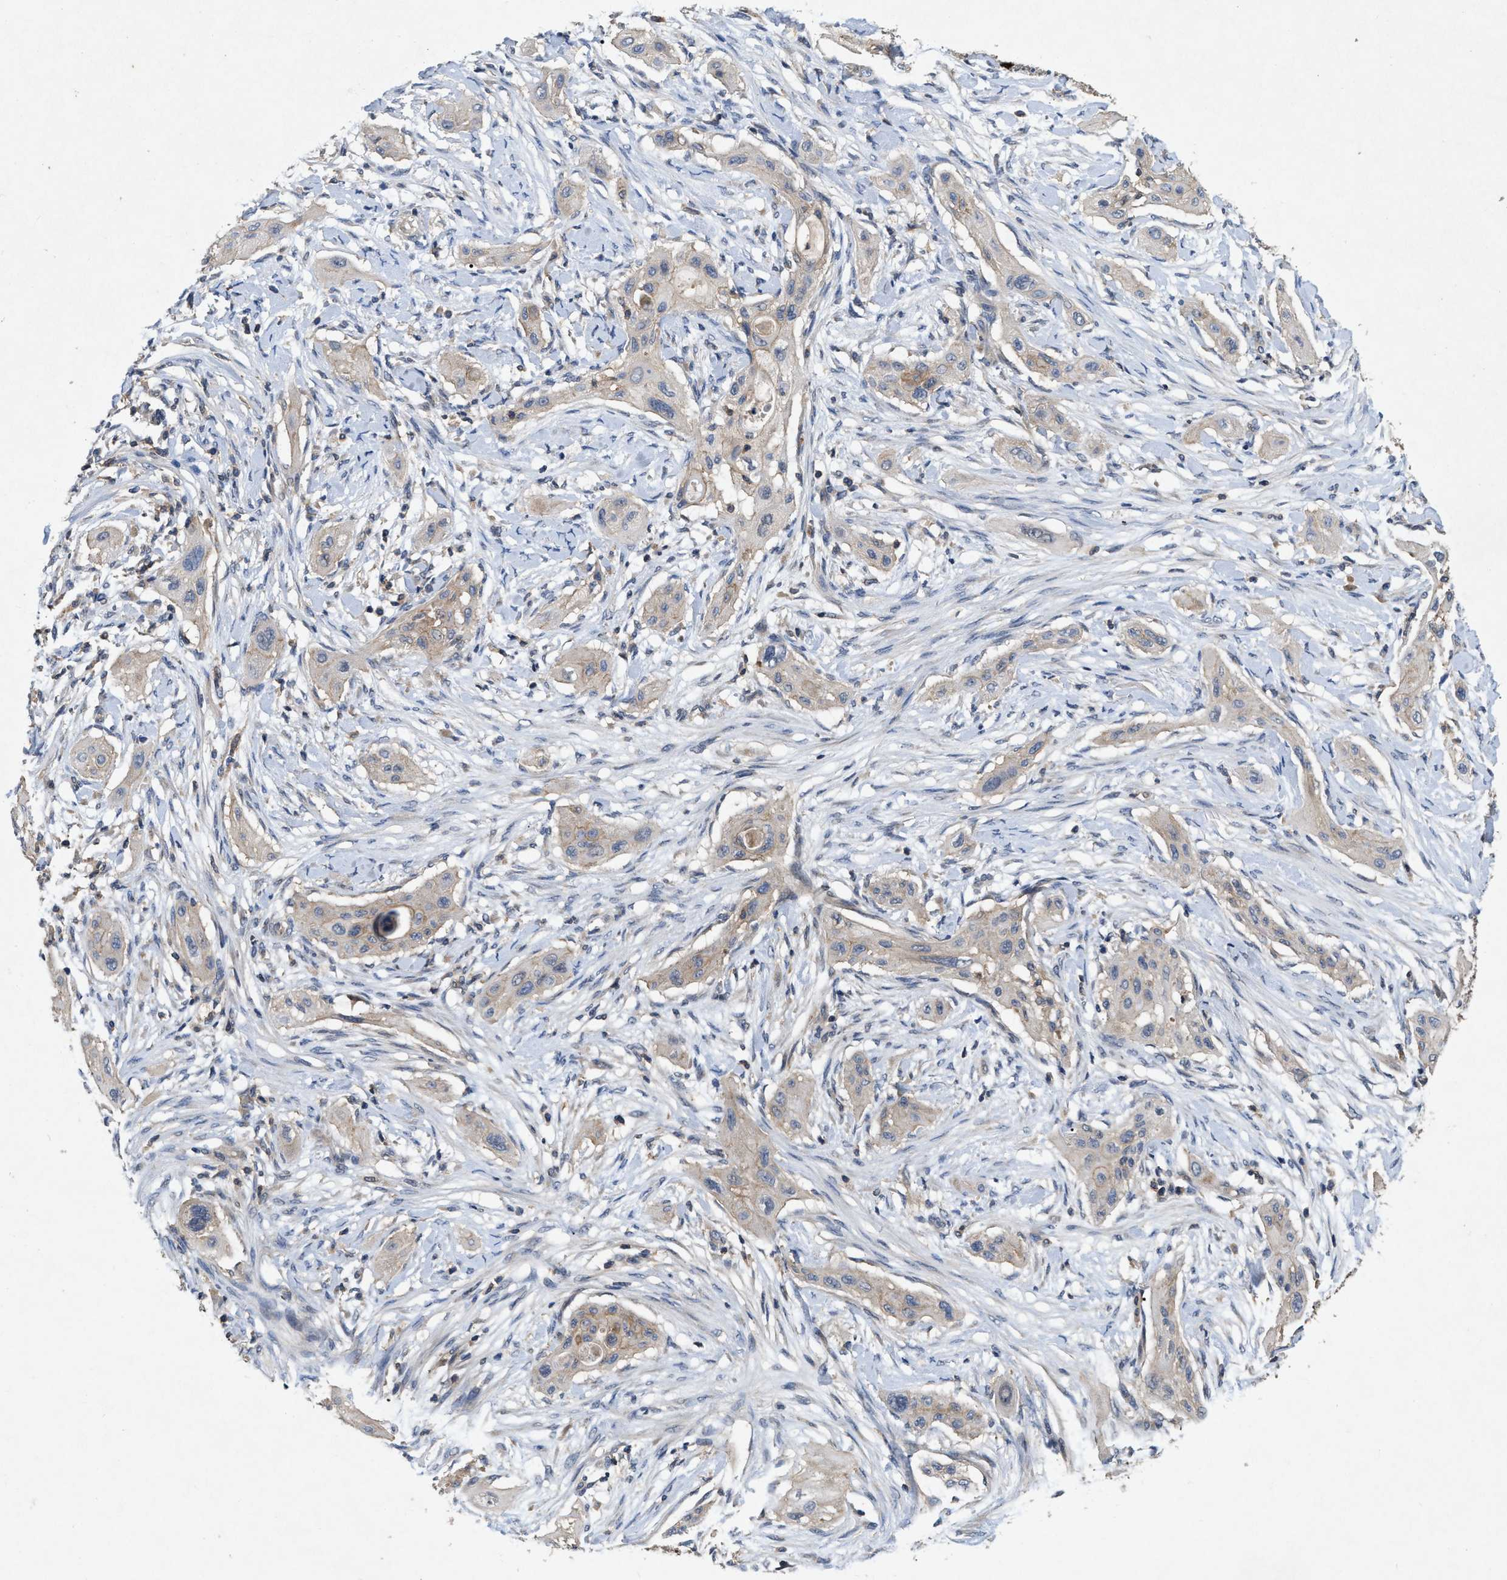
{"staining": {"intensity": "weak", "quantity": "25%-75%", "location": "cytoplasmic/membranous"}, "tissue": "lung cancer", "cell_type": "Tumor cells", "image_type": "cancer", "snomed": [{"axis": "morphology", "description": "Squamous cell carcinoma, NOS"}, {"axis": "topography", "description": "Lung"}], "caption": "This is a micrograph of IHC staining of squamous cell carcinoma (lung), which shows weak positivity in the cytoplasmic/membranous of tumor cells.", "gene": "LPAR2", "patient": {"sex": "female", "age": 47}}